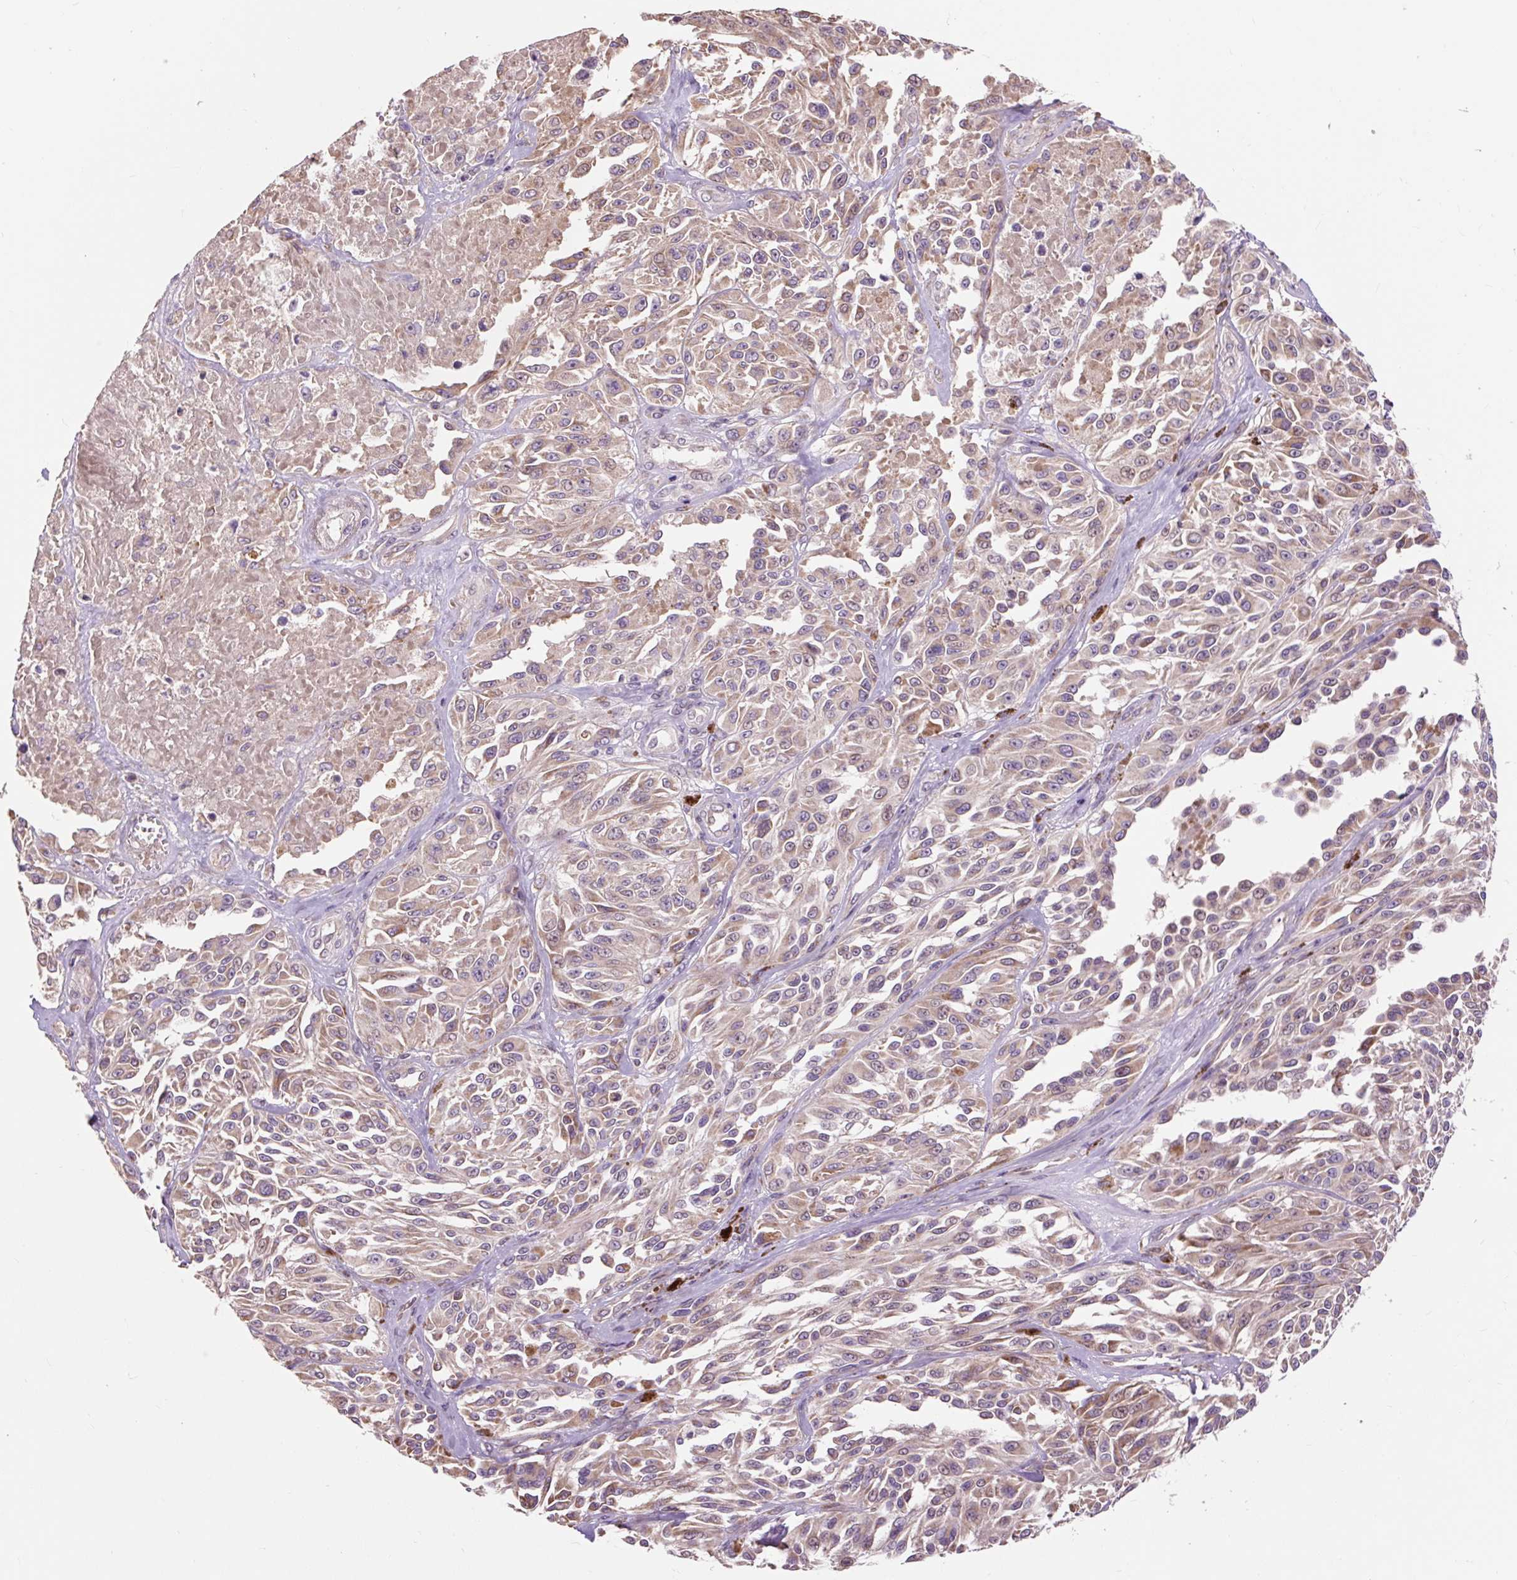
{"staining": {"intensity": "weak", "quantity": "25%-75%", "location": "cytoplasmic/membranous"}, "tissue": "melanoma", "cell_type": "Tumor cells", "image_type": "cancer", "snomed": [{"axis": "morphology", "description": "Malignant melanoma, NOS"}, {"axis": "topography", "description": "Skin"}], "caption": "This micrograph demonstrates IHC staining of melanoma, with low weak cytoplasmic/membranous positivity in approximately 25%-75% of tumor cells.", "gene": "PRIMPOL", "patient": {"sex": "male", "age": 94}}